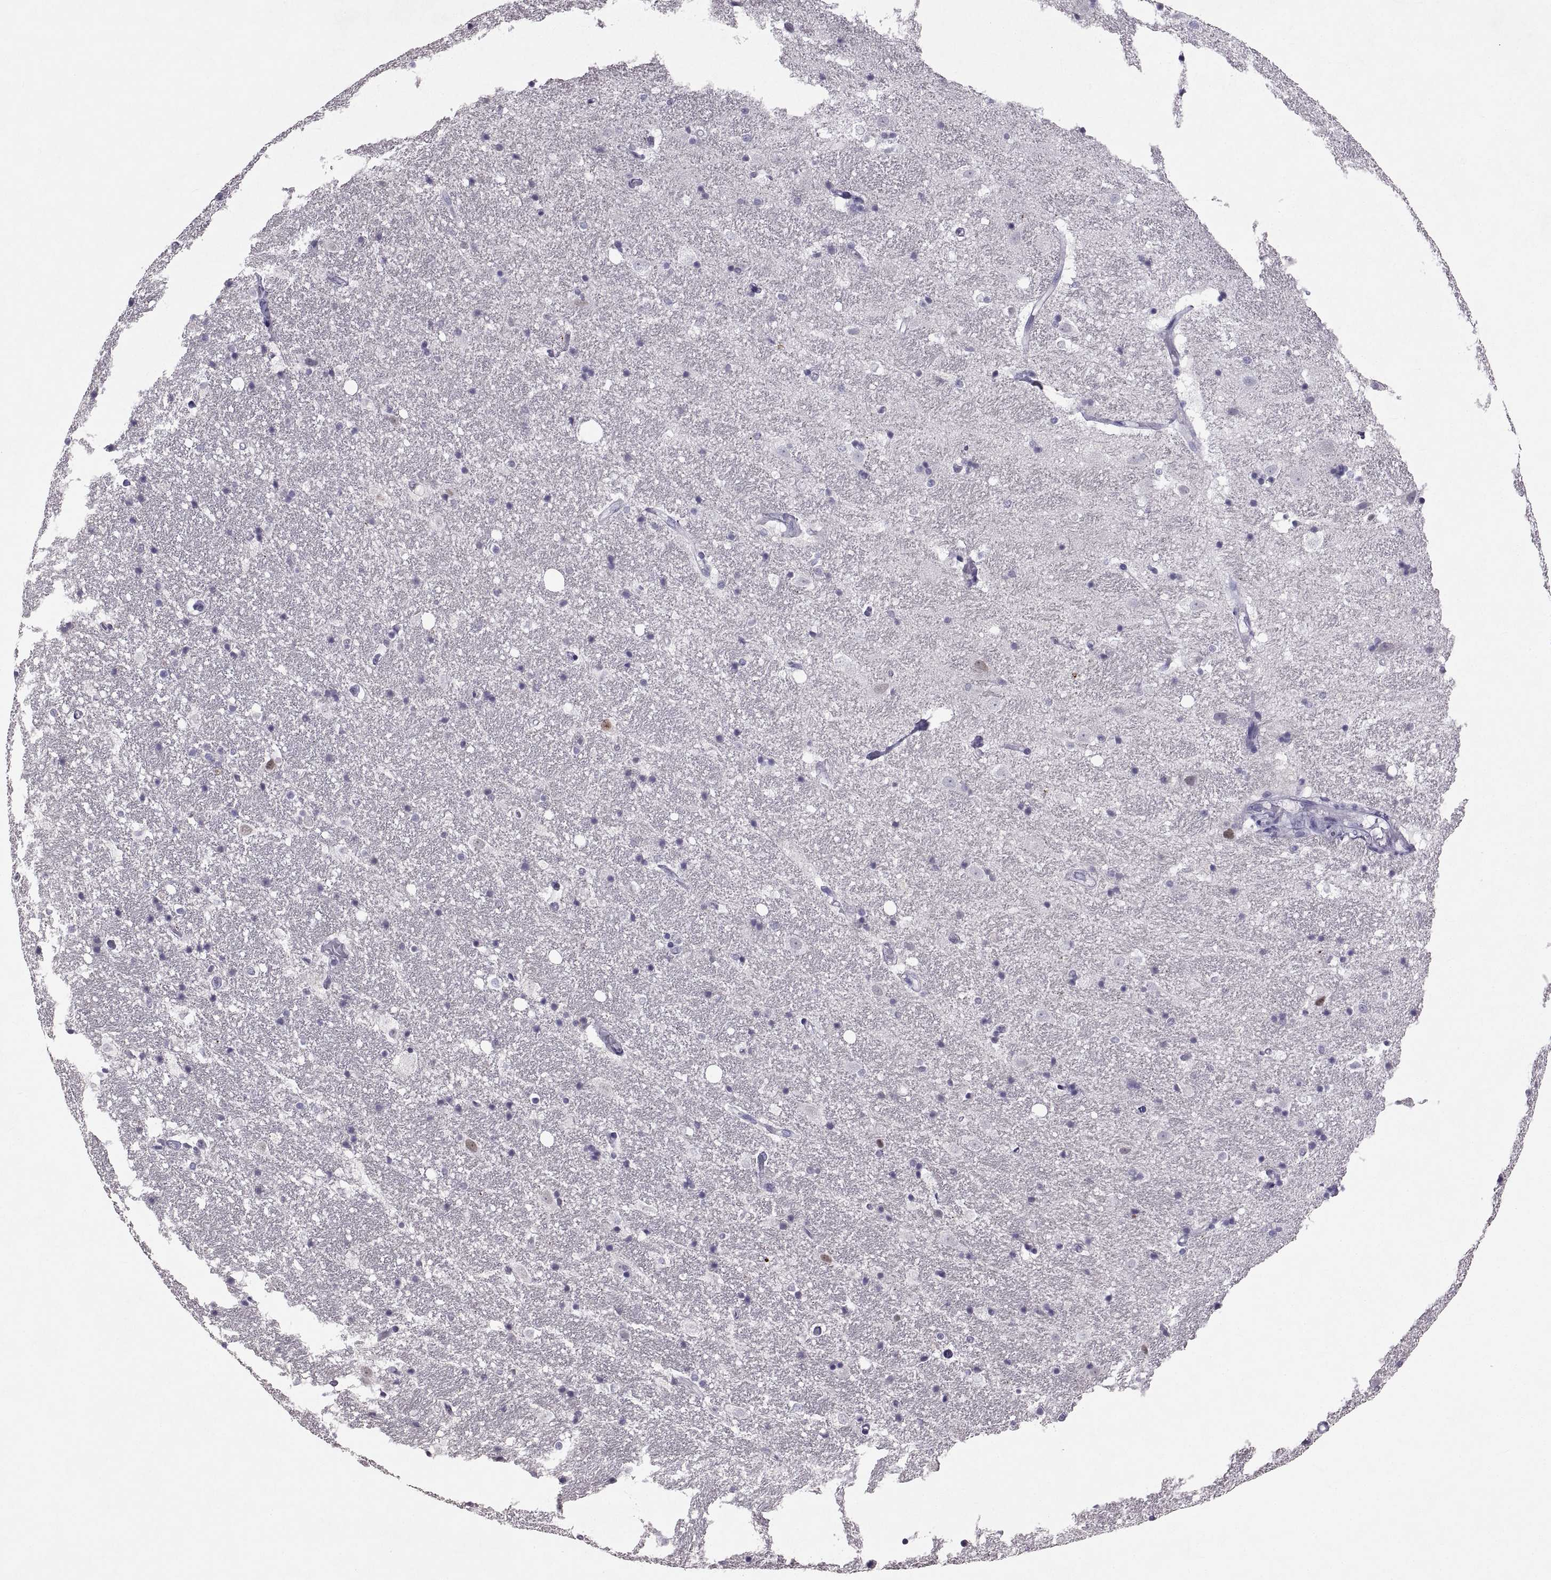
{"staining": {"intensity": "negative", "quantity": "none", "location": "none"}, "tissue": "hippocampus", "cell_type": "Glial cells", "image_type": "normal", "snomed": [{"axis": "morphology", "description": "Normal tissue, NOS"}, {"axis": "topography", "description": "Hippocampus"}], "caption": "Immunohistochemistry (IHC) of unremarkable human hippocampus demonstrates no staining in glial cells. Nuclei are stained in blue.", "gene": "SOX21", "patient": {"sex": "male", "age": 49}}